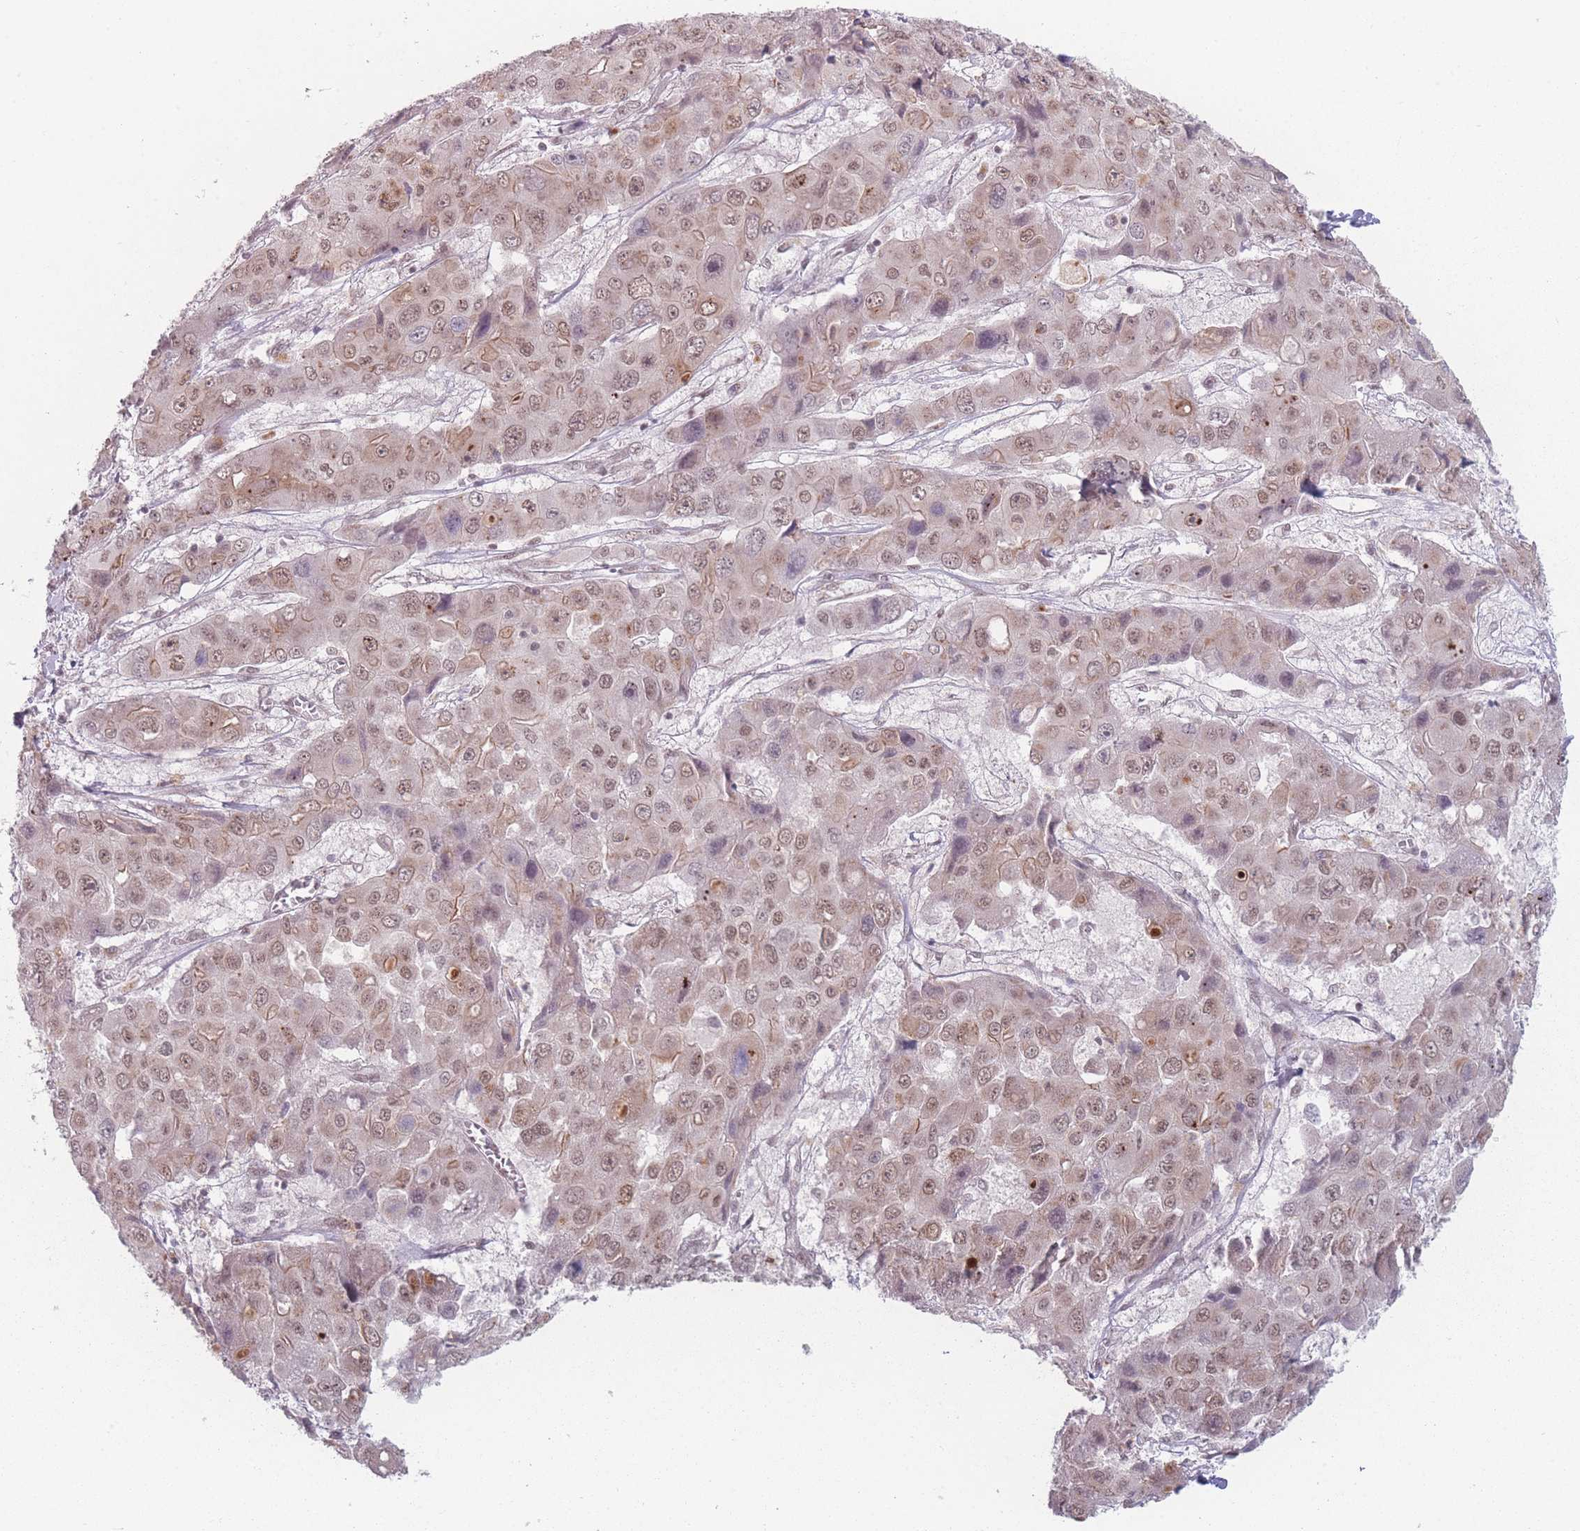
{"staining": {"intensity": "moderate", "quantity": ">75%", "location": "nuclear"}, "tissue": "liver cancer", "cell_type": "Tumor cells", "image_type": "cancer", "snomed": [{"axis": "morphology", "description": "Cholangiocarcinoma"}, {"axis": "topography", "description": "Liver"}], "caption": "Tumor cells show medium levels of moderate nuclear staining in approximately >75% of cells in liver cancer.", "gene": "ZC3H14", "patient": {"sex": "male", "age": 67}}